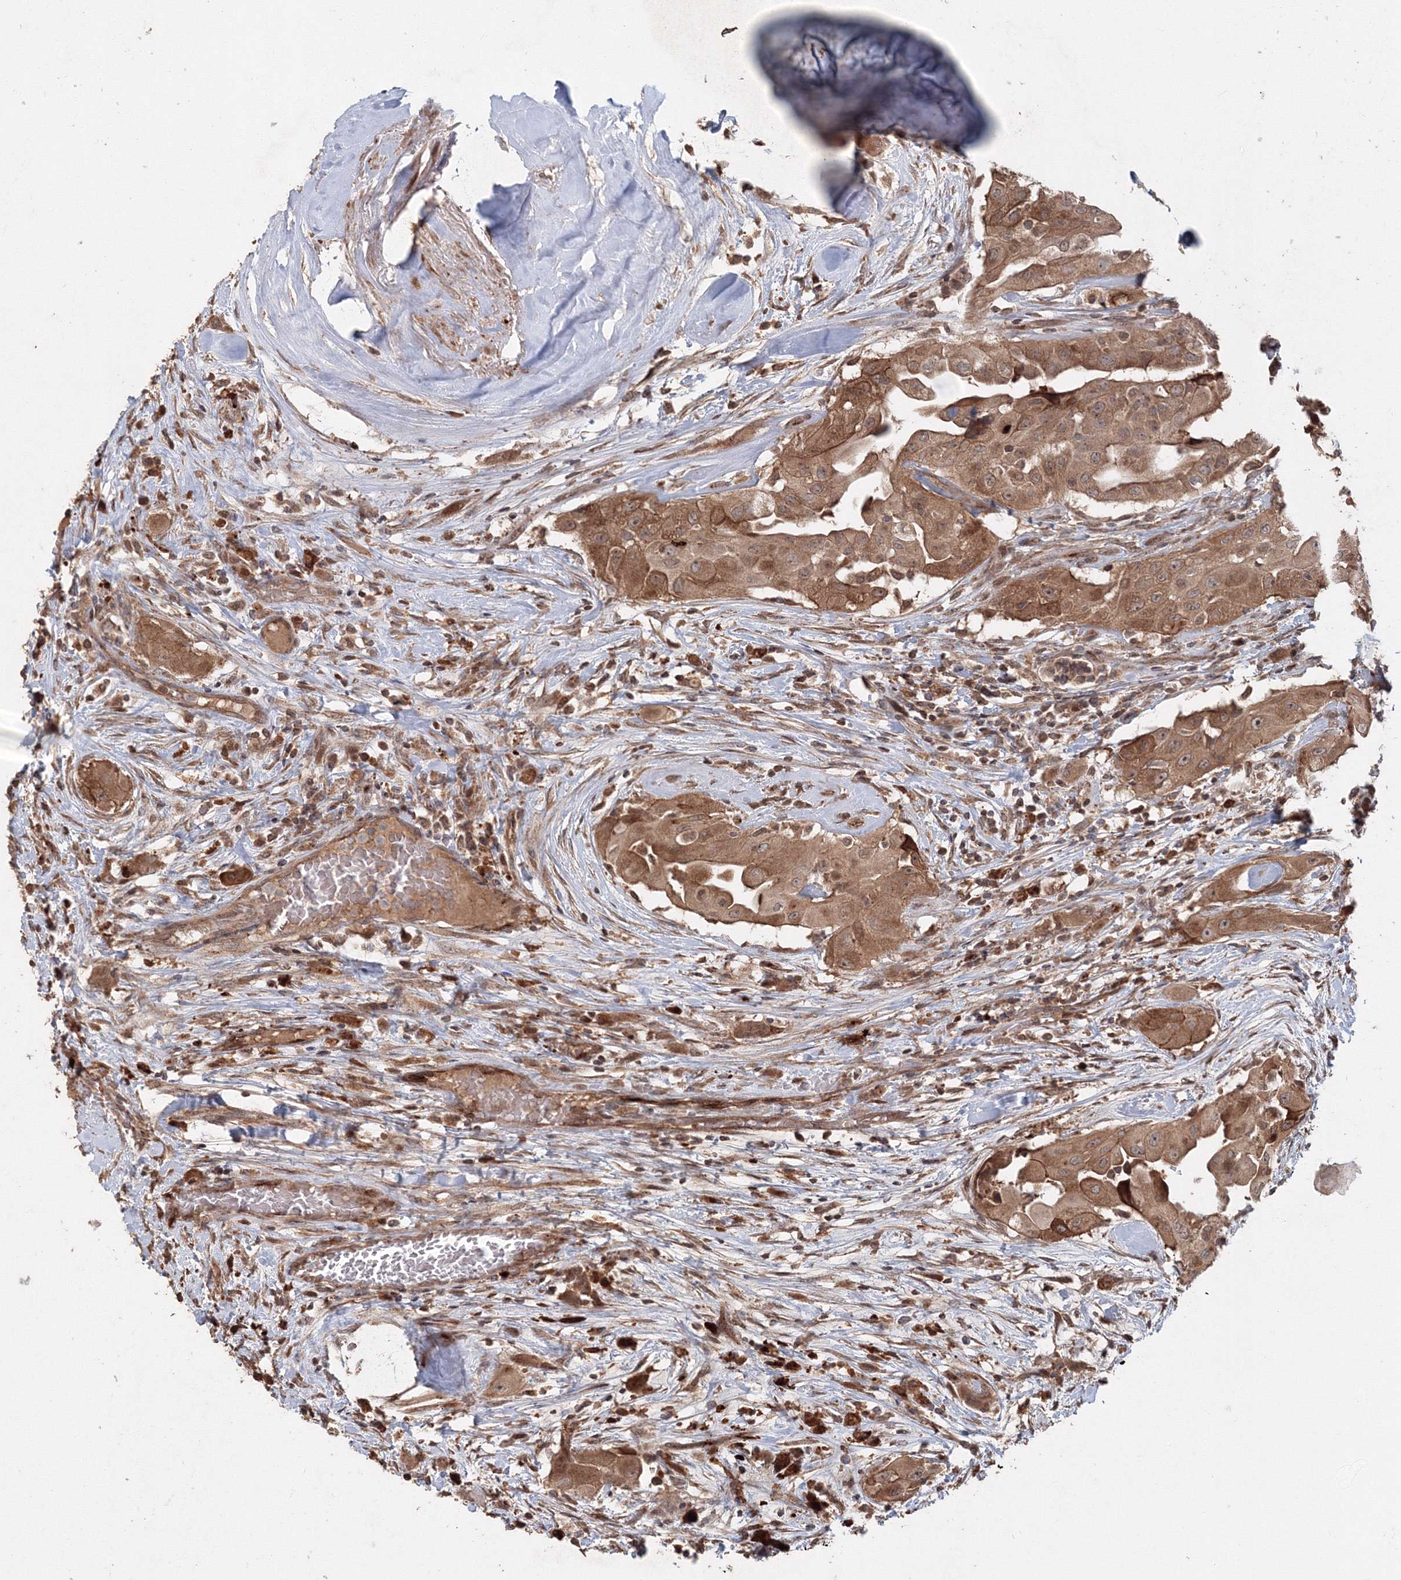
{"staining": {"intensity": "moderate", "quantity": ">75%", "location": "cytoplasmic/membranous"}, "tissue": "thyroid cancer", "cell_type": "Tumor cells", "image_type": "cancer", "snomed": [{"axis": "morphology", "description": "Papillary adenocarcinoma, NOS"}, {"axis": "topography", "description": "Thyroid gland"}], "caption": "This is an image of immunohistochemistry (IHC) staining of thyroid cancer (papillary adenocarcinoma), which shows moderate expression in the cytoplasmic/membranous of tumor cells.", "gene": "ANAPC16", "patient": {"sex": "female", "age": 59}}